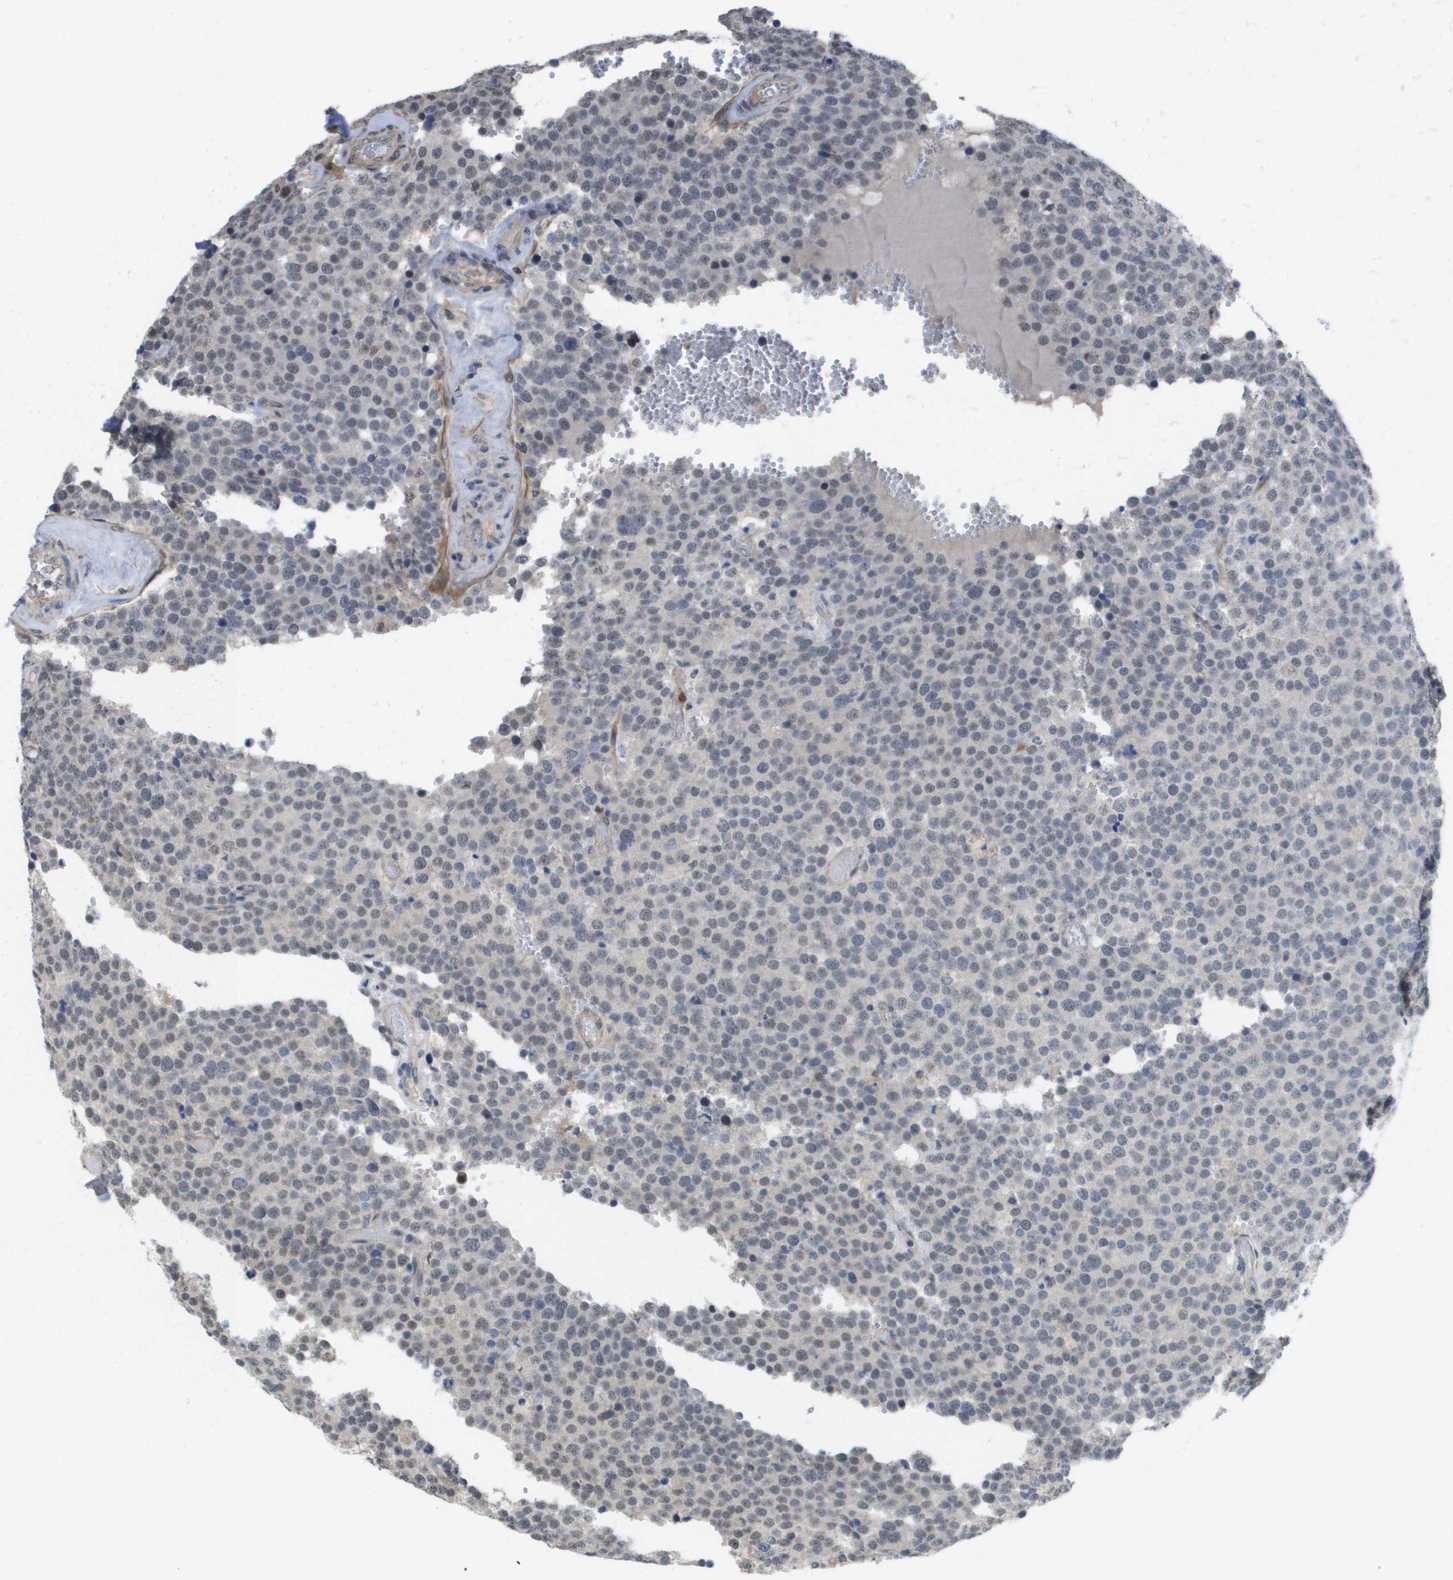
{"staining": {"intensity": "negative", "quantity": "none", "location": "none"}, "tissue": "testis cancer", "cell_type": "Tumor cells", "image_type": "cancer", "snomed": [{"axis": "morphology", "description": "Normal tissue, NOS"}, {"axis": "morphology", "description": "Seminoma, NOS"}, {"axis": "topography", "description": "Testis"}], "caption": "Immunohistochemistry (IHC) histopathology image of neoplastic tissue: human testis cancer (seminoma) stained with DAB demonstrates no significant protein expression in tumor cells. The staining was performed using DAB (3,3'-diaminobenzidine) to visualize the protein expression in brown, while the nuclei were stained in blue with hematoxylin (Magnification: 20x).", "gene": "RNF112", "patient": {"sex": "male", "age": 71}}